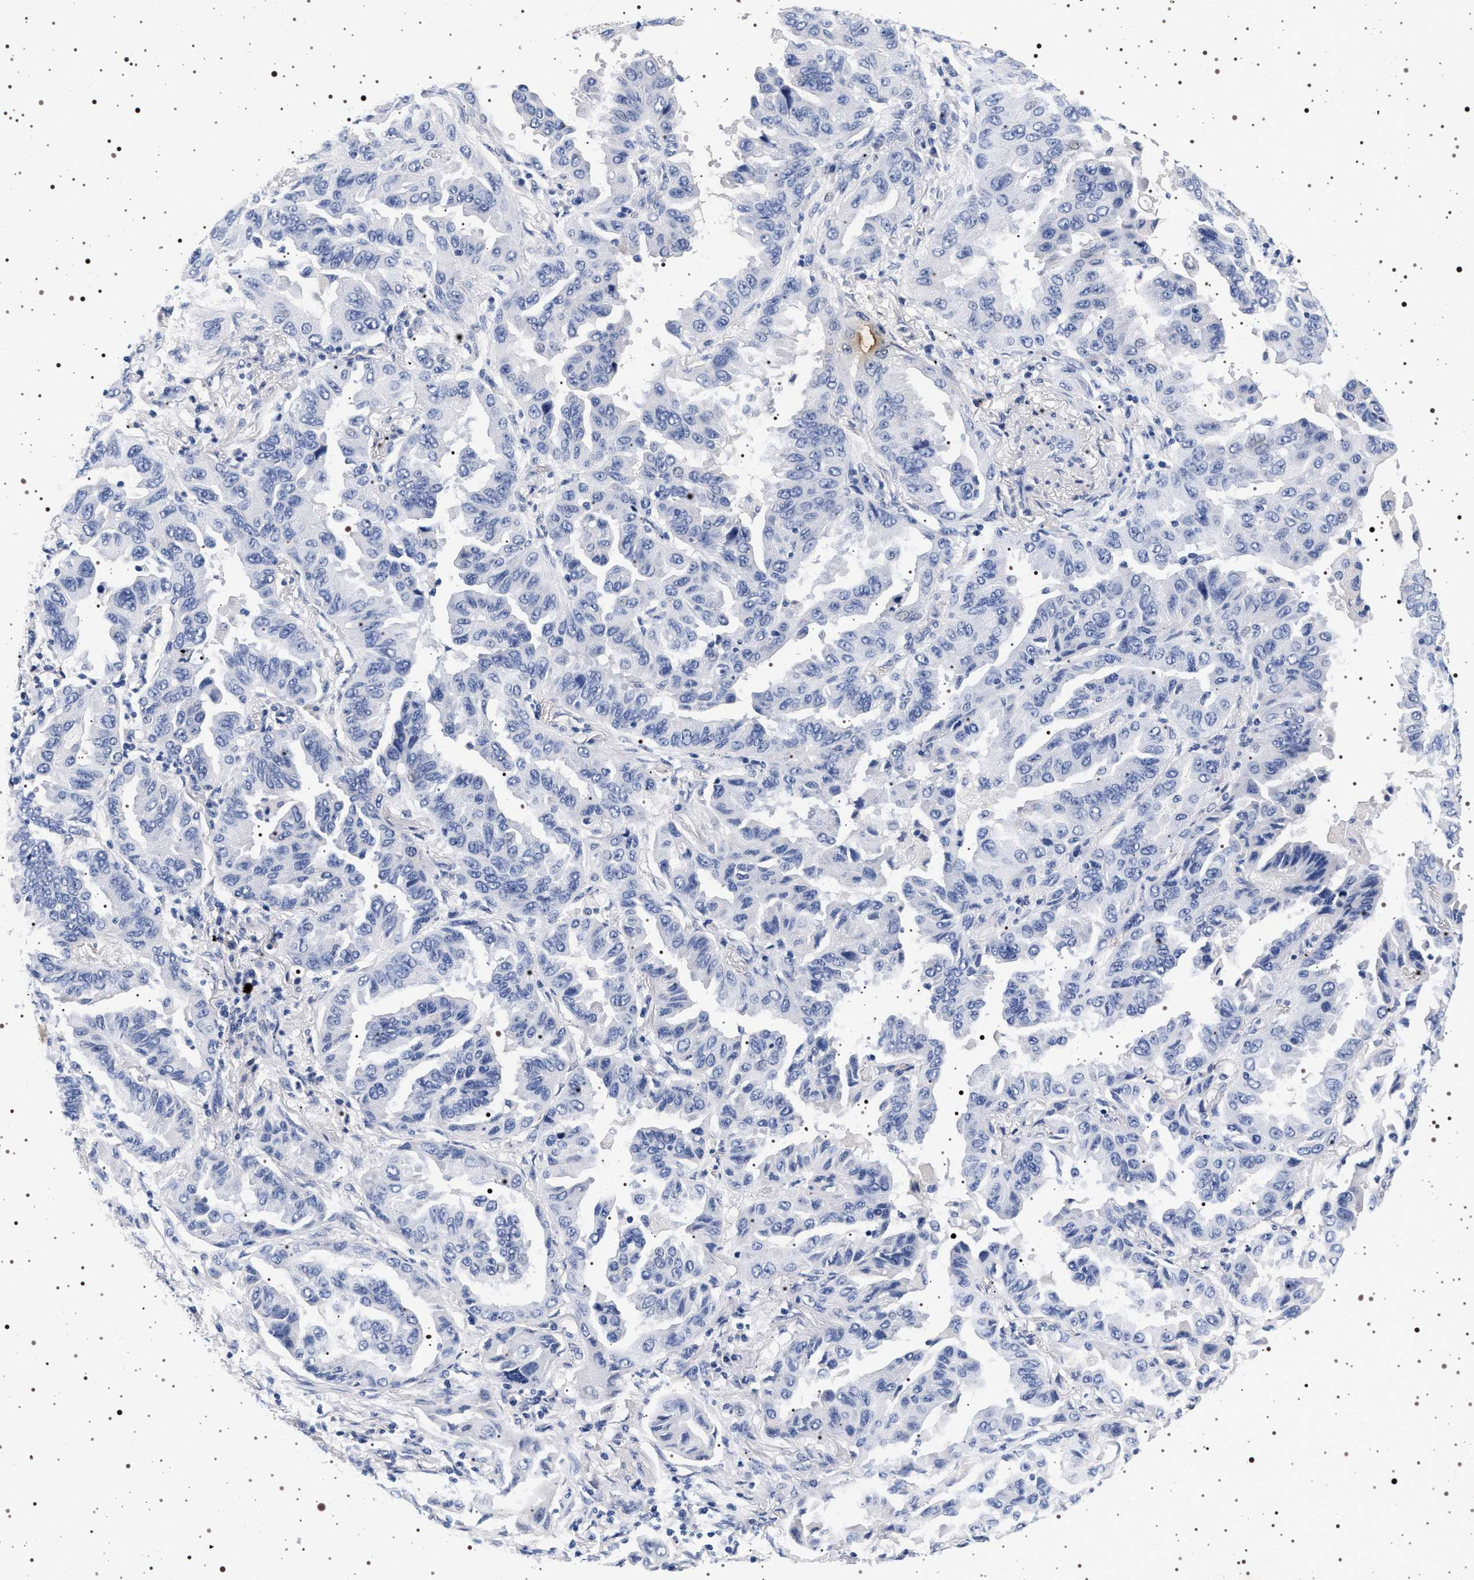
{"staining": {"intensity": "negative", "quantity": "none", "location": "none"}, "tissue": "lung cancer", "cell_type": "Tumor cells", "image_type": "cancer", "snomed": [{"axis": "morphology", "description": "Adenocarcinoma, NOS"}, {"axis": "topography", "description": "Lung"}], "caption": "Immunohistochemical staining of human lung cancer exhibits no significant expression in tumor cells. (DAB immunohistochemistry (IHC) visualized using brightfield microscopy, high magnification).", "gene": "MAPK10", "patient": {"sex": "female", "age": 65}}